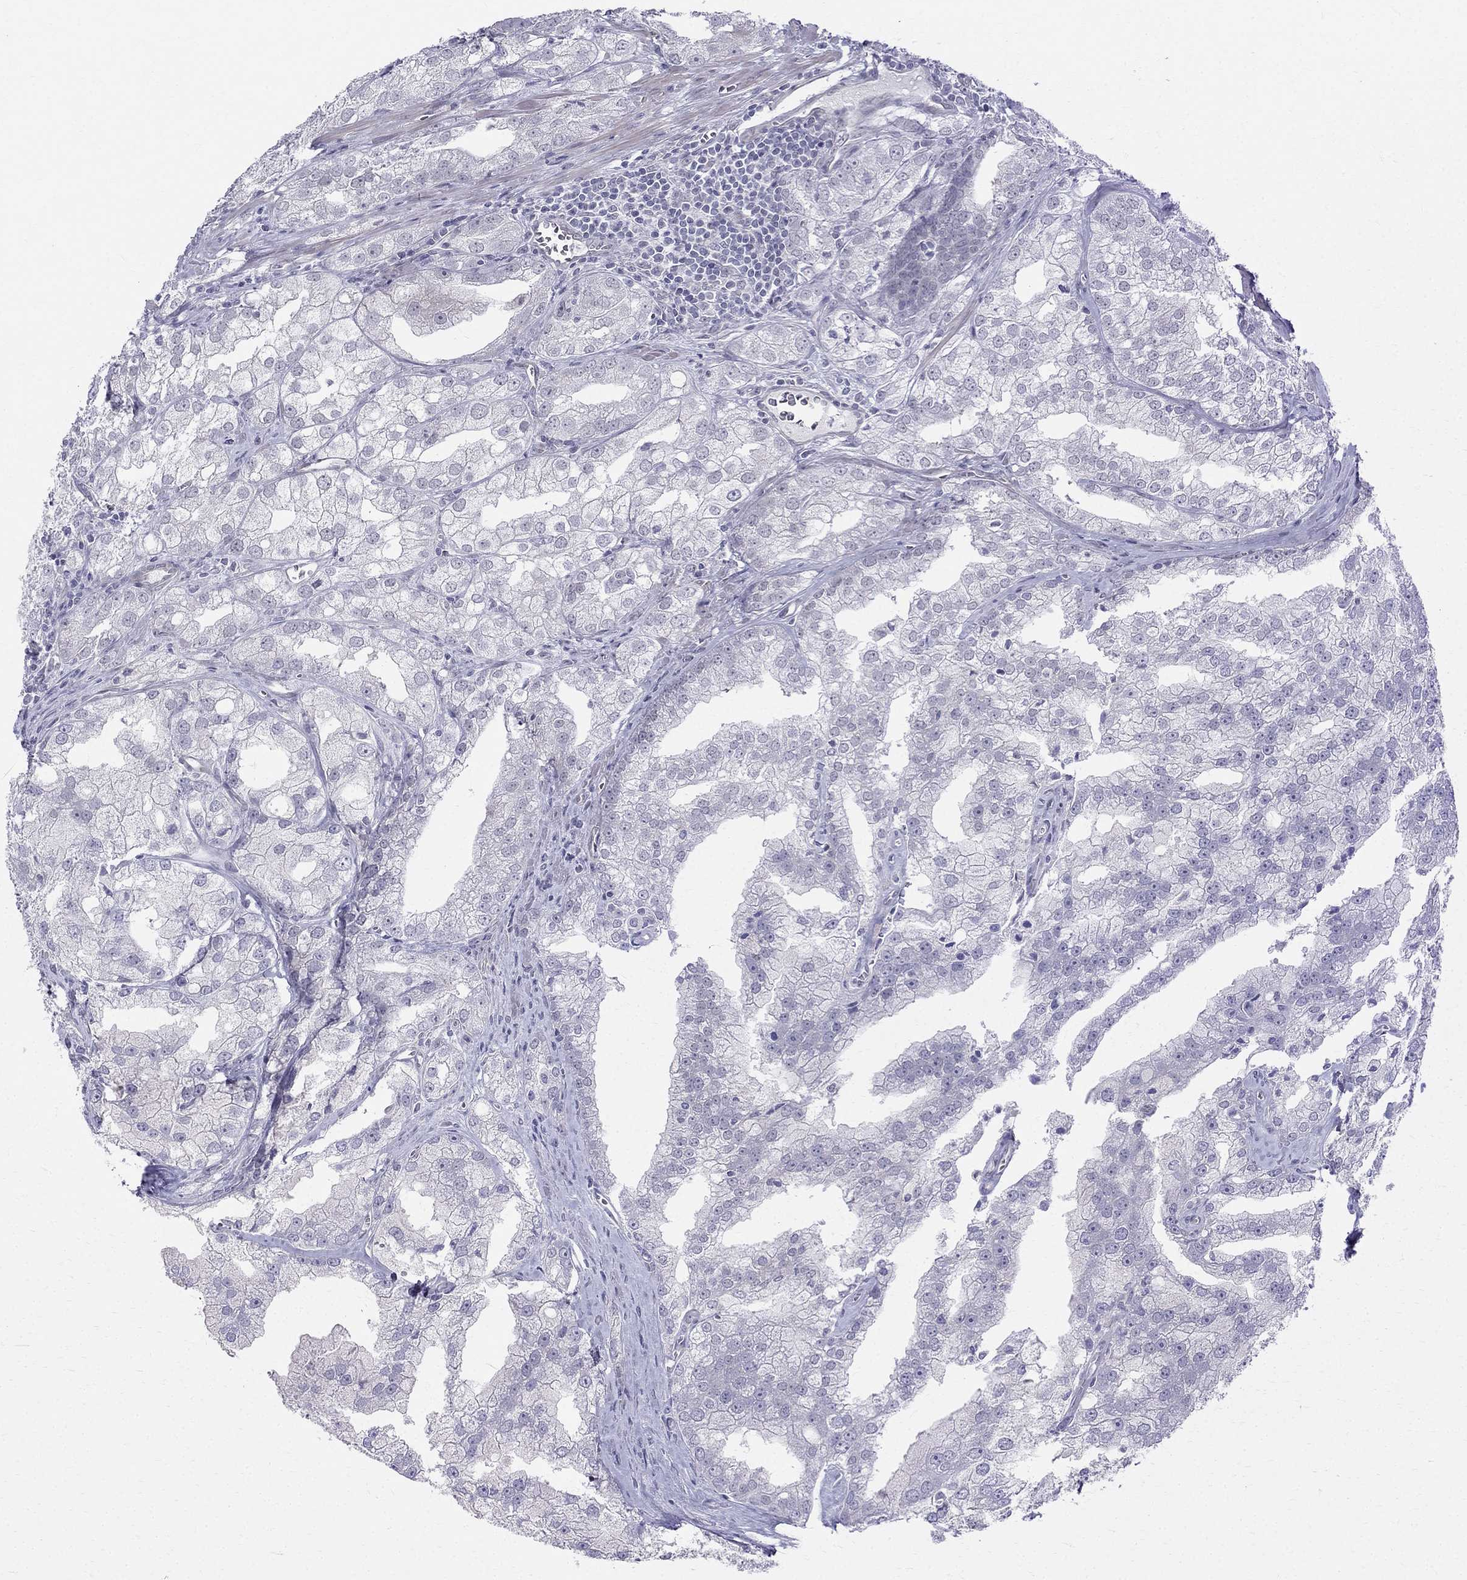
{"staining": {"intensity": "negative", "quantity": "none", "location": "none"}, "tissue": "prostate cancer", "cell_type": "Tumor cells", "image_type": "cancer", "snomed": [{"axis": "morphology", "description": "Adenocarcinoma, NOS"}, {"axis": "topography", "description": "Prostate"}], "caption": "An immunohistochemistry (IHC) micrograph of prostate cancer (adenocarcinoma) is shown. There is no staining in tumor cells of prostate cancer (adenocarcinoma).", "gene": "BAG5", "patient": {"sex": "male", "age": 70}}